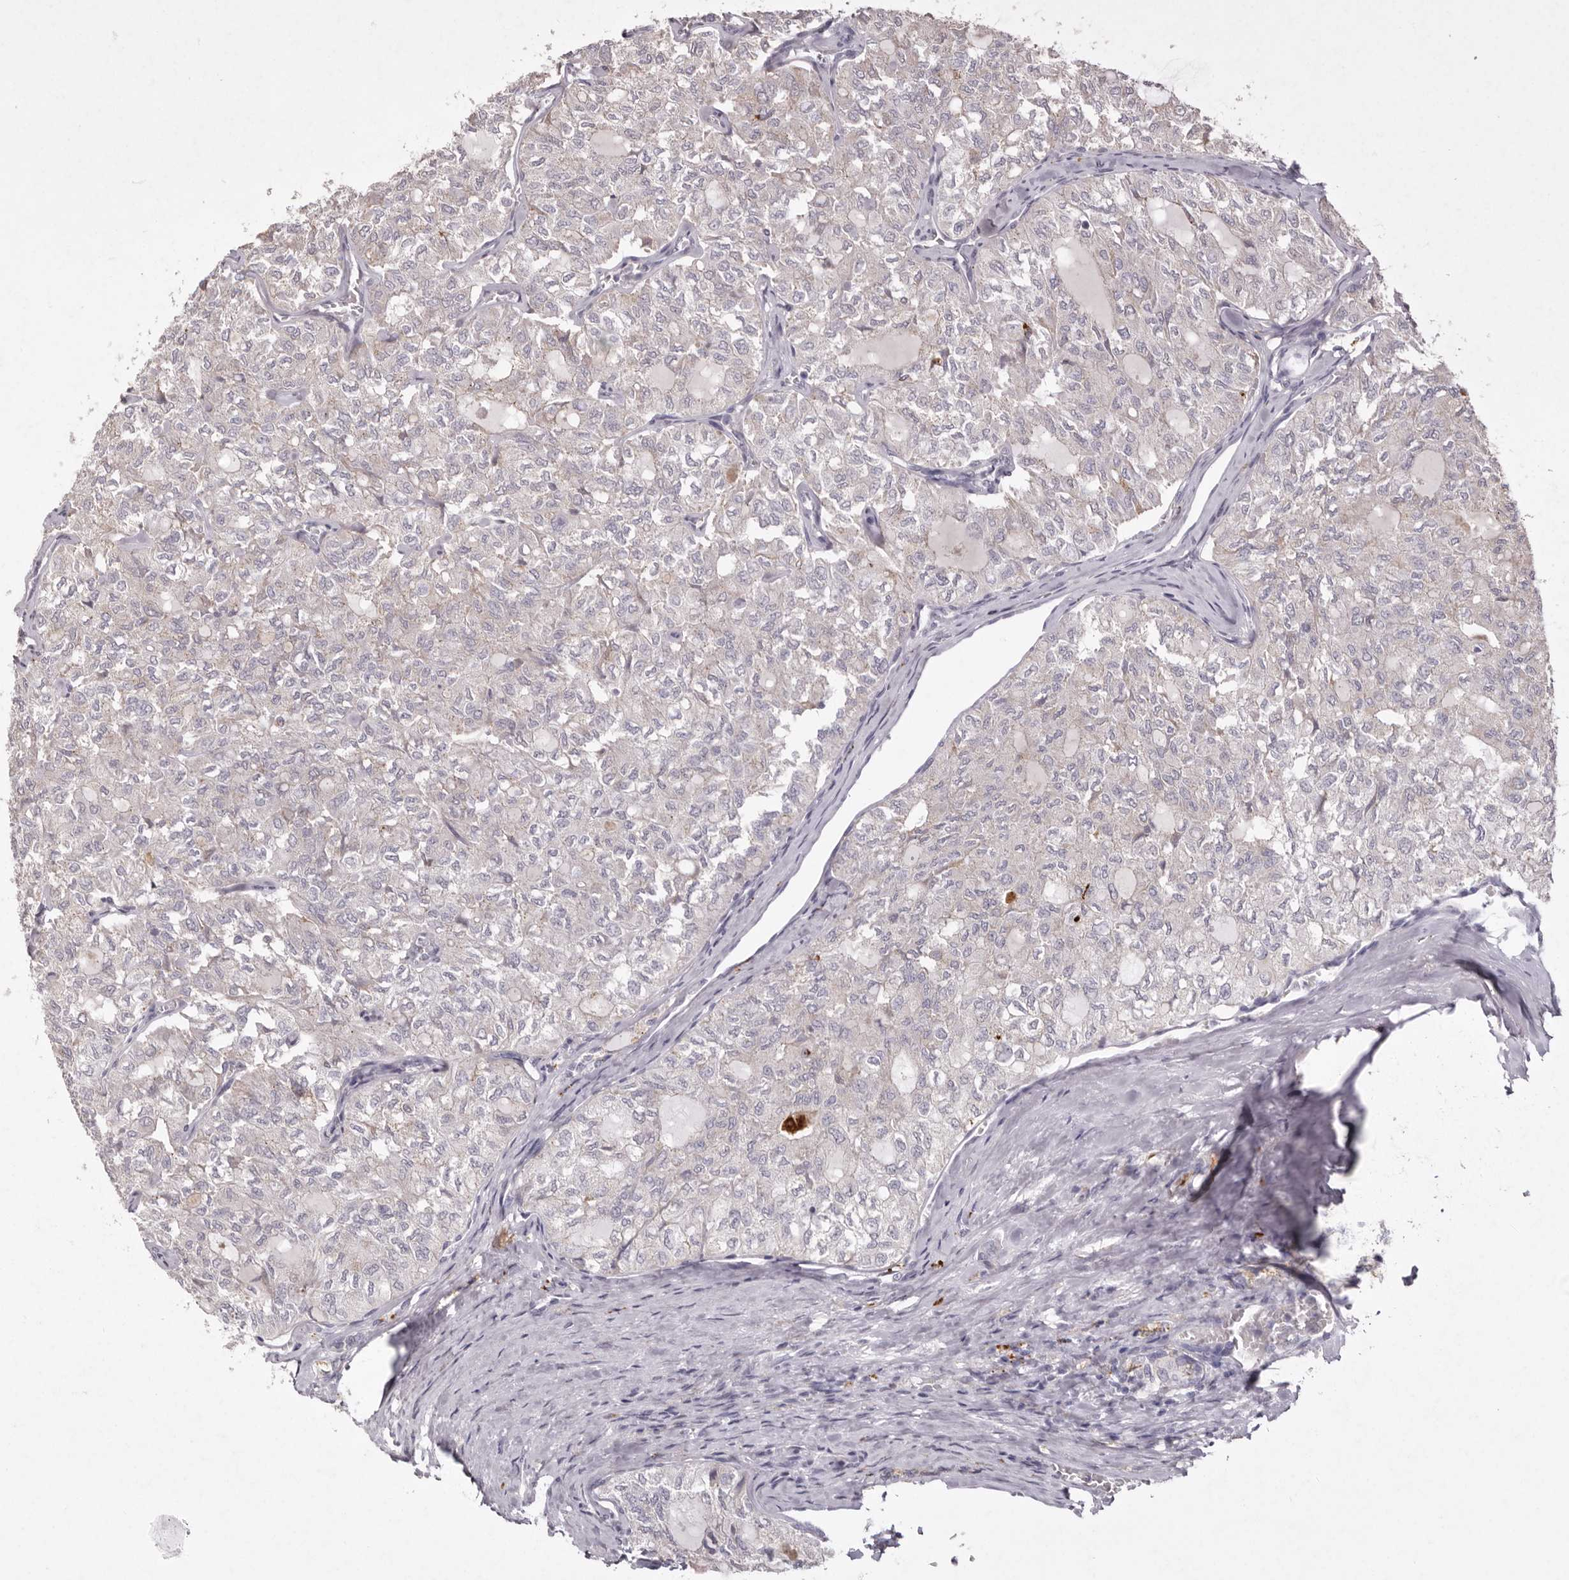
{"staining": {"intensity": "negative", "quantity": "none", "location": "none"}, "tissue": "thyroid cancer", "cell_type": "Tumor cells", "image_type": "cancer", "snomed": [{"axis": "morphology", "description": "Follicular adenoma carcinoma, NOS"}, {"axis": "topography", "description": "Thyroid gland"}], "caption": "Thyroid follicular adenoma carcinoma was stained to show a protein in brown. There is no significant expression in tumor cells. The staining is performed using DAB brown chromogen with nuclei counter-stained in using hematoxylin.", "gene": "FAM185A", "patient": {"sex": "male", "age": 75}}